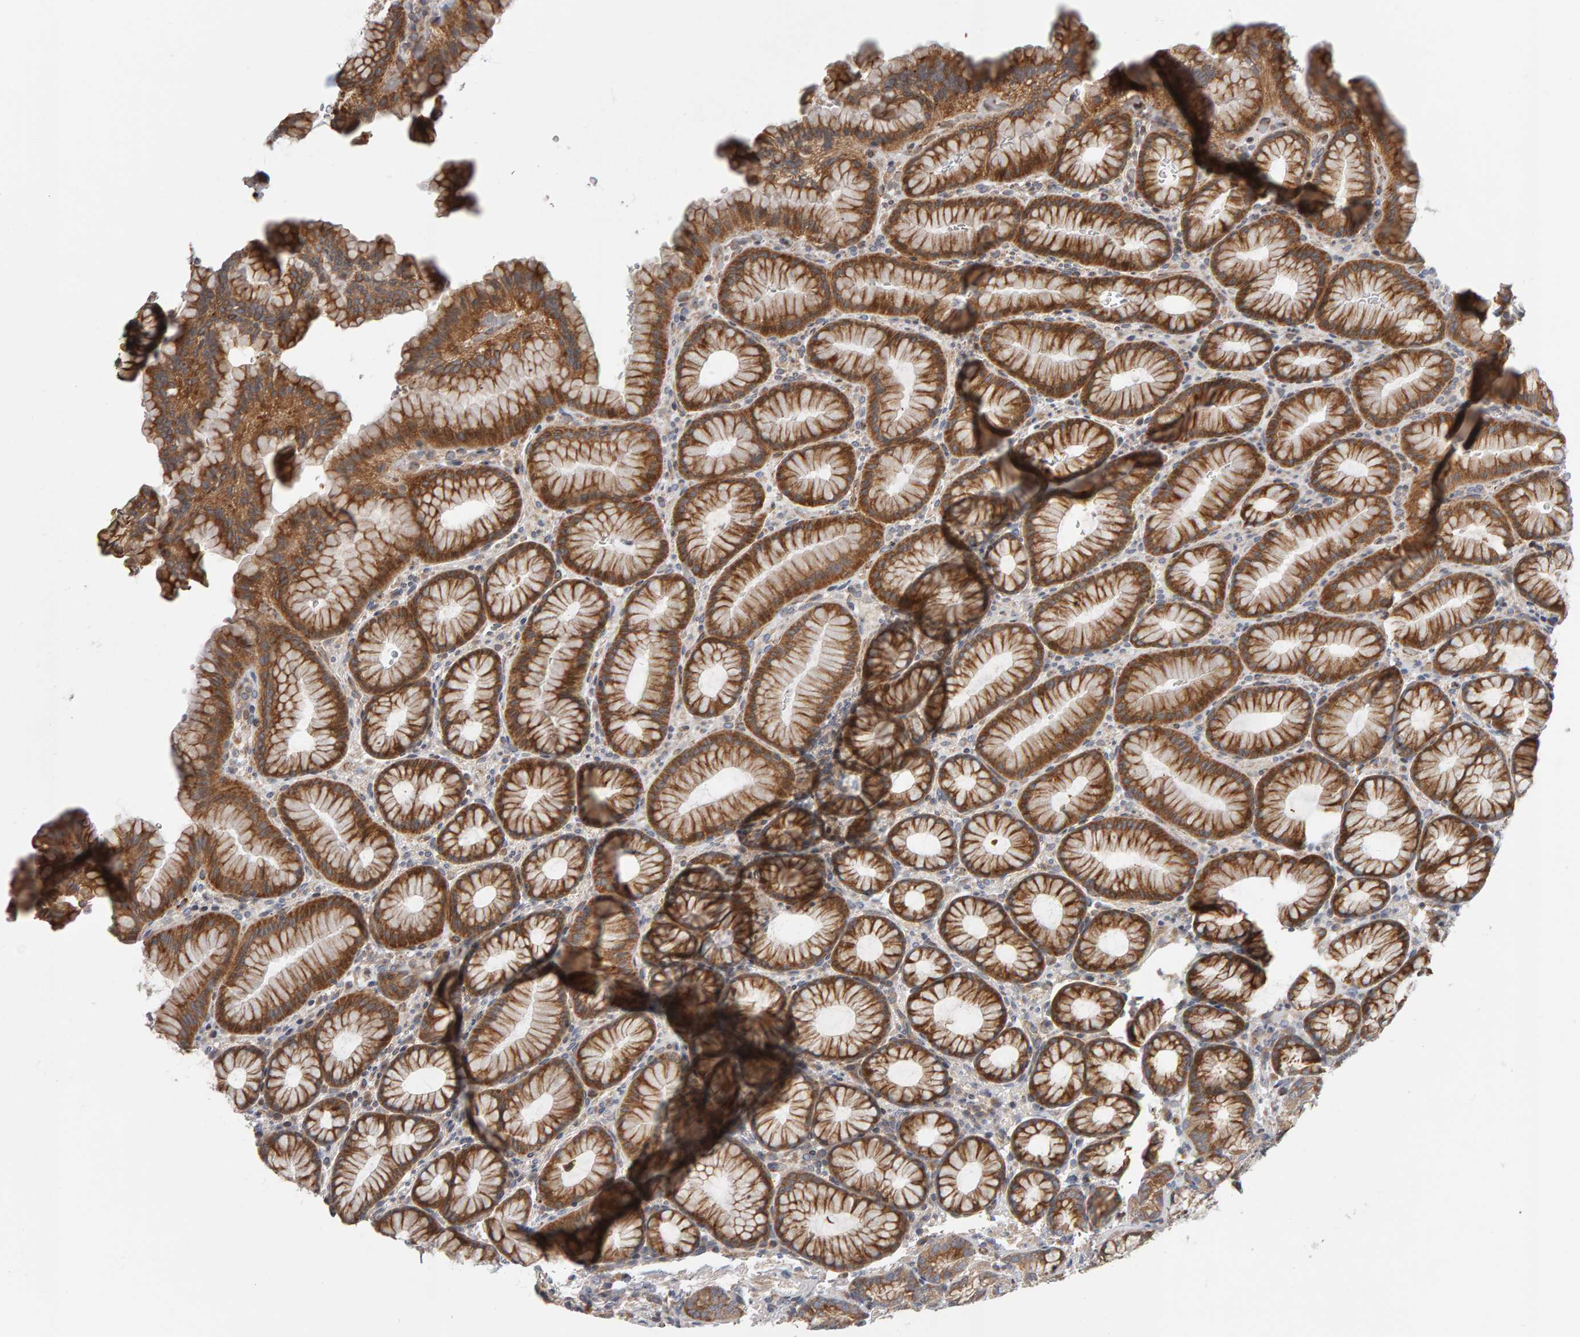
{"staining": {"intensity": "moderate", "quantity": "25%-75%", "location": "cytoplasmic/membranous"}, "tissue": "stomach", "cell_type": "Glandular cells", "image_type": "normal", "snomed": [{"axis": "morphology", "description": "Normal tissue, NOS"}, {"axis": "topography", "description": "Stomach"}], "caption": "This is an image of immunohistochemistry staining of unremarkable stomach, which shows moderate positivity in the cytoplasmic/membranous of glandular cells.", "gene": "C9orf72", "patient": {"sex": "male", "age": 42}}